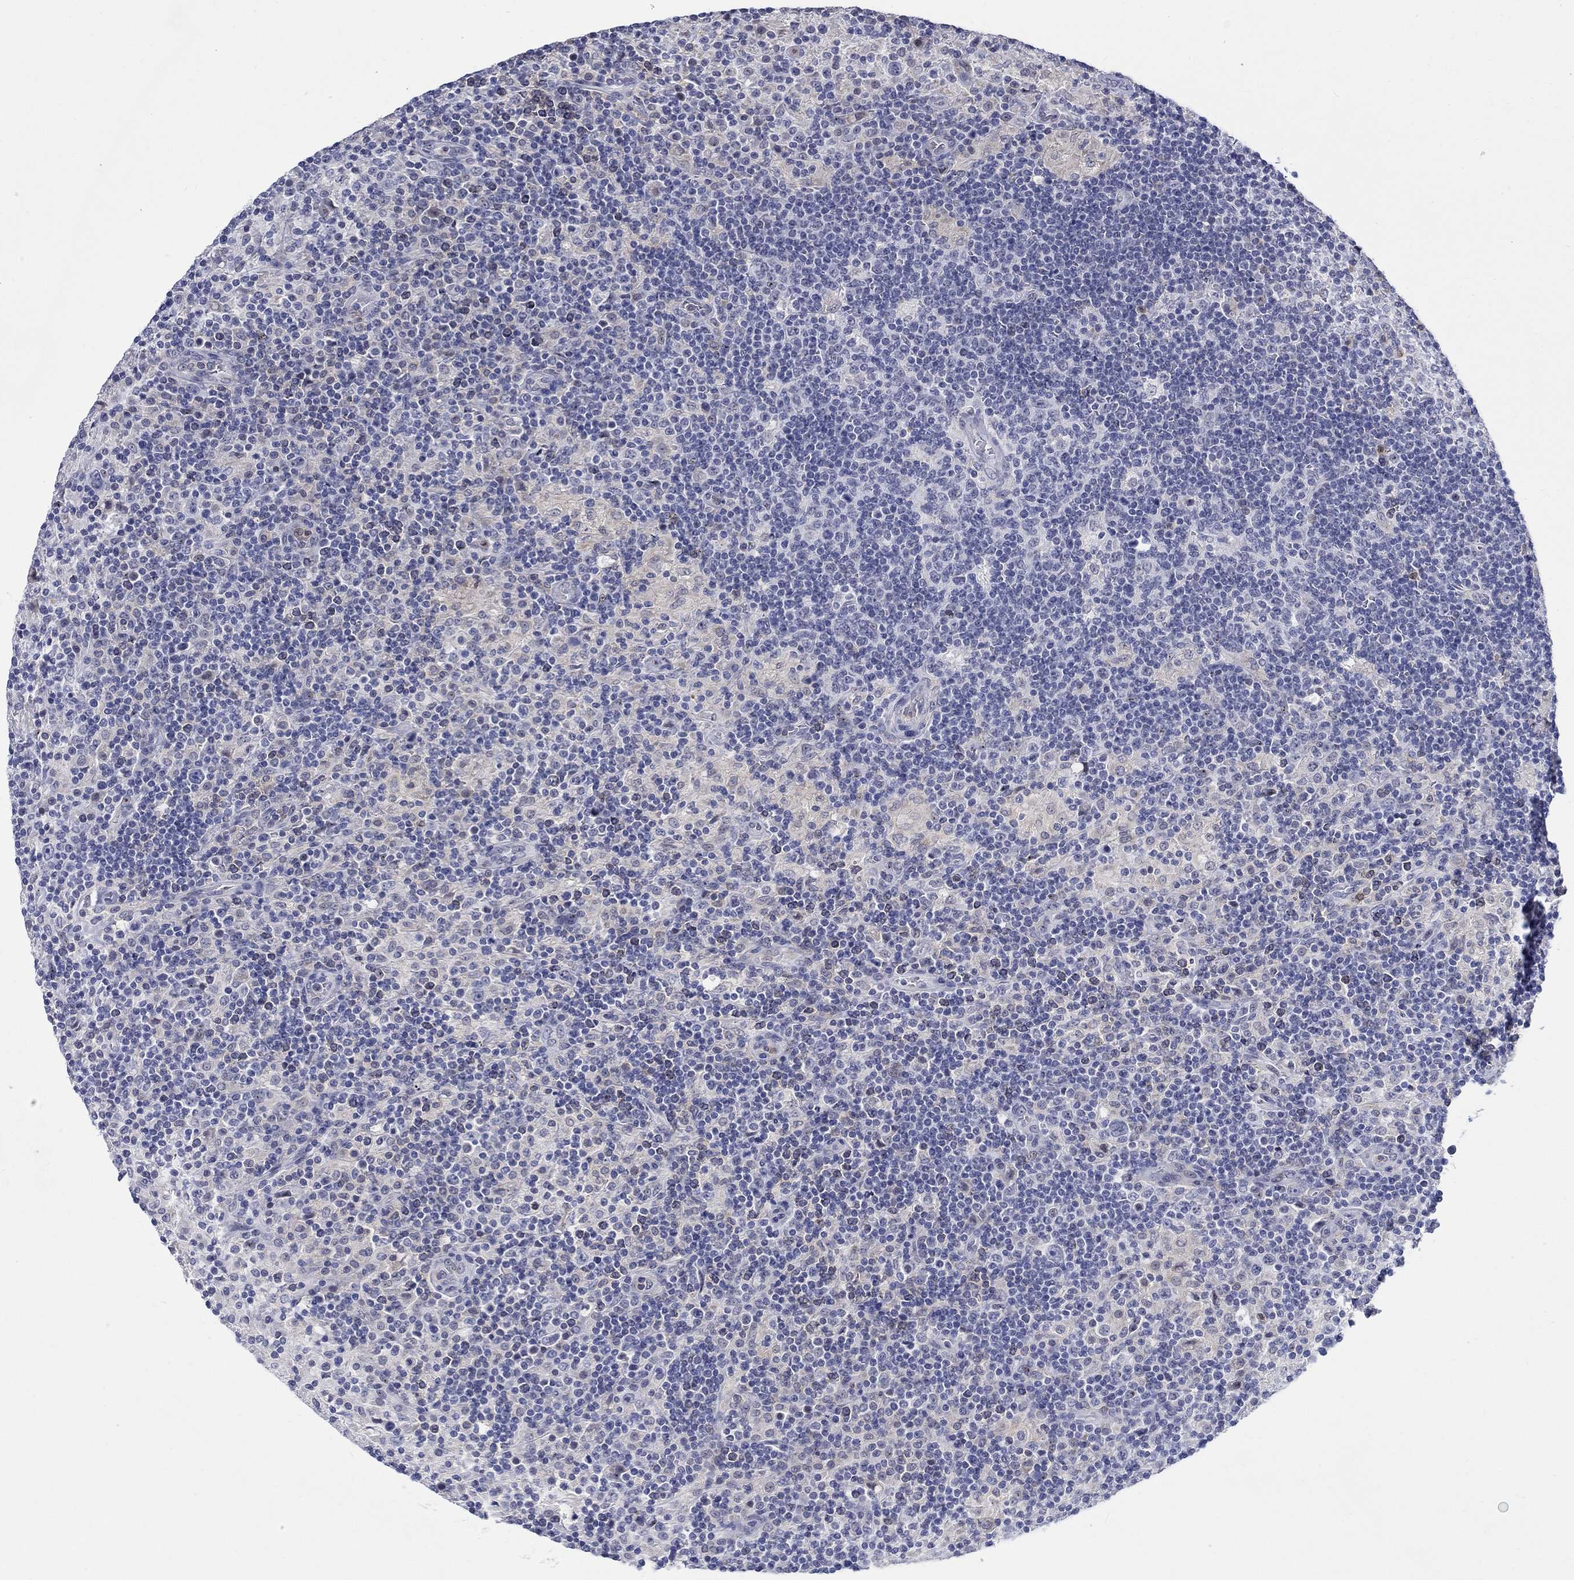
{"staining": {"intensity": "negative", "quantity": "none", "location": "none"}, "tissue": "lymphoma", "cell_type": "Tumor cells", "image_type": "cancer", "snomed": [{"axis": "morphology", "description": "Hodgkin's disease, NOS"}, {"axis": "topography", "description": "Lymph node"}], "caption": "High magnification brightfield microscopy of lymphoma stained with DAB (brown) and counterstained with hematoxylin (blue): tumor cells show no significant expression.", "gene": "ST6GALNAC1", "patient": {"sex": "male", "age": 70}}